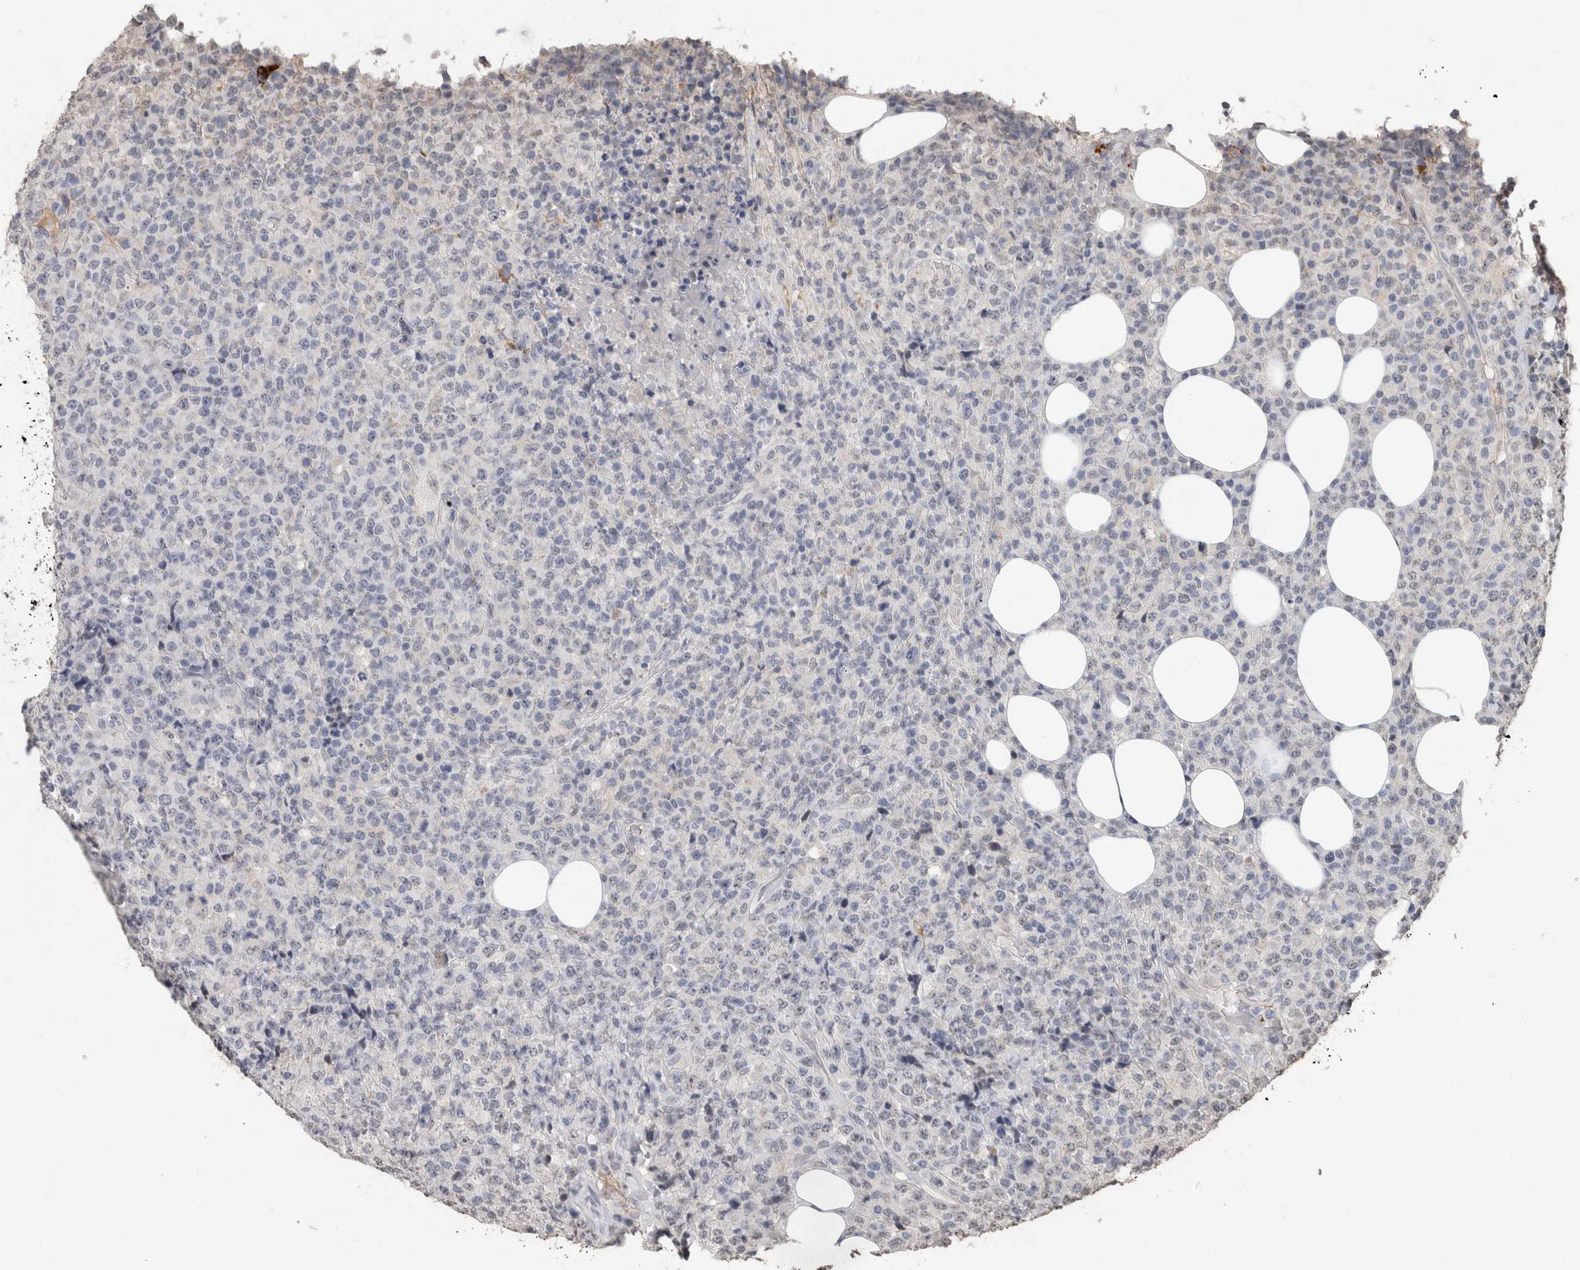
{"staining": {"intensity": "negative", "quantity": "none", "location": "none"}, "tissue": "lymphoma", "cell_type": "Tumor cells", "image_type": "cancer", "snomed": [{"axis": "morphology", "description": "Malignant lymphoma, non-Hodgkin's type, High grade"}, {"axis": "topography", "description": "Lymph node"}], "caption": "This is a image of immunohistochemistry (IHC) staining of high-grade malignant lymphoma, non-Hodgkin's type, which shows no positivity in tumor cells. (Brightfield microscopy of DAB (3,3'-diaminobenzidine) immunohistochemistry at high magnification).", "gene": "LTBP1", "patient": {"sex": "male", "age": 13}}